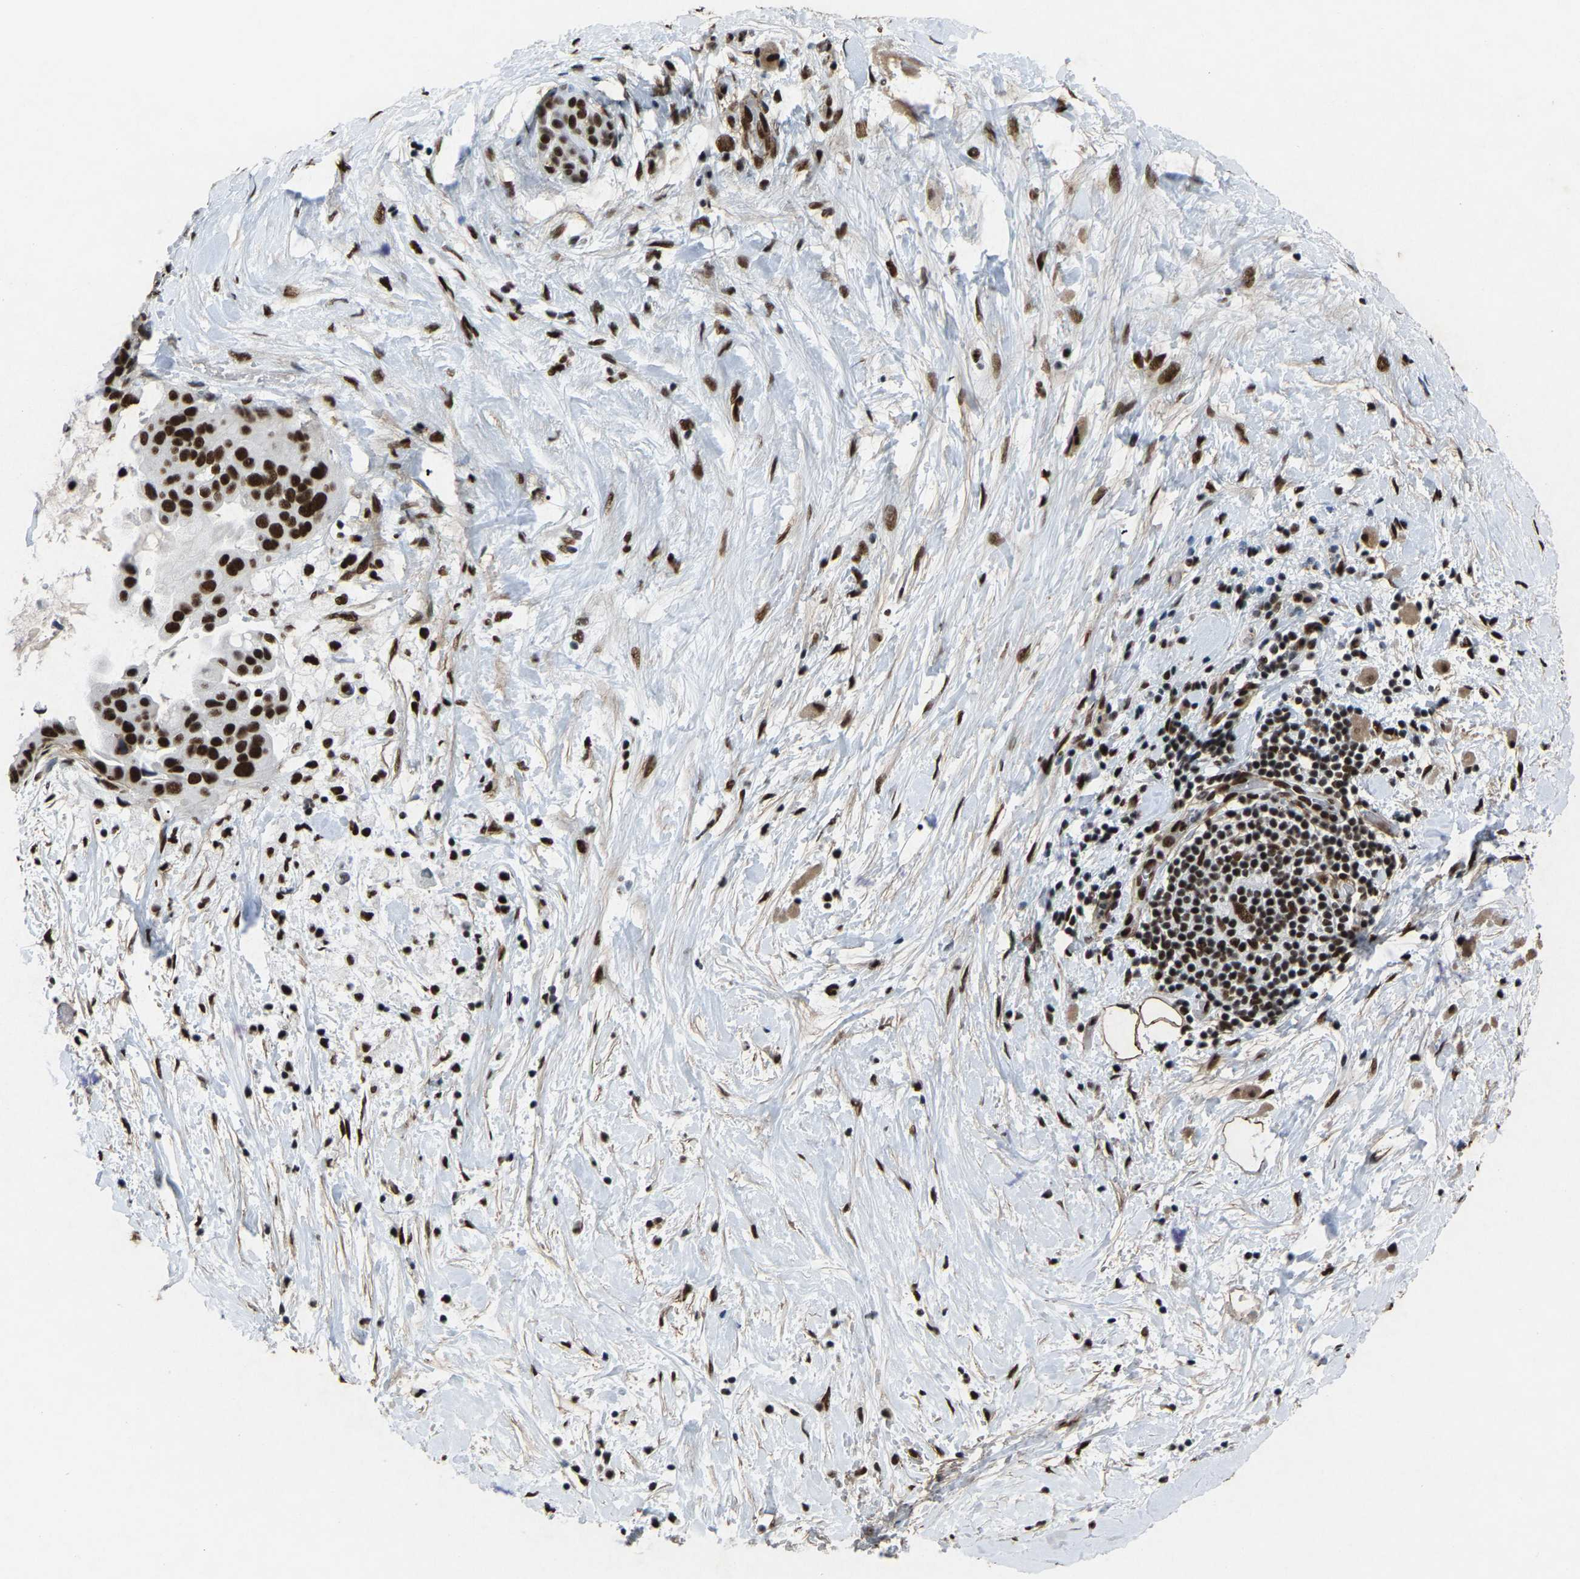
{"staining": {"intensity": "strong", "quantity": ">75%", "location": "nuclear"}, "tissue": "pancreatic cancer", "cell_type": "Tumor cells", "image_type": "cancer", "snomed": [{"axis": "morphology", "description": "Adenocarcinoma, NOS"}, {"axis": "topography", "description": "Pancreas"}], "caption": "Human adenocarcinoma (pancreatic) stained for a protein (brown) displays strong nuclear positive expression in about >75% of tumor cells.", "gene": "DDX5", "patient": {"sex": "male", "age": 55}}